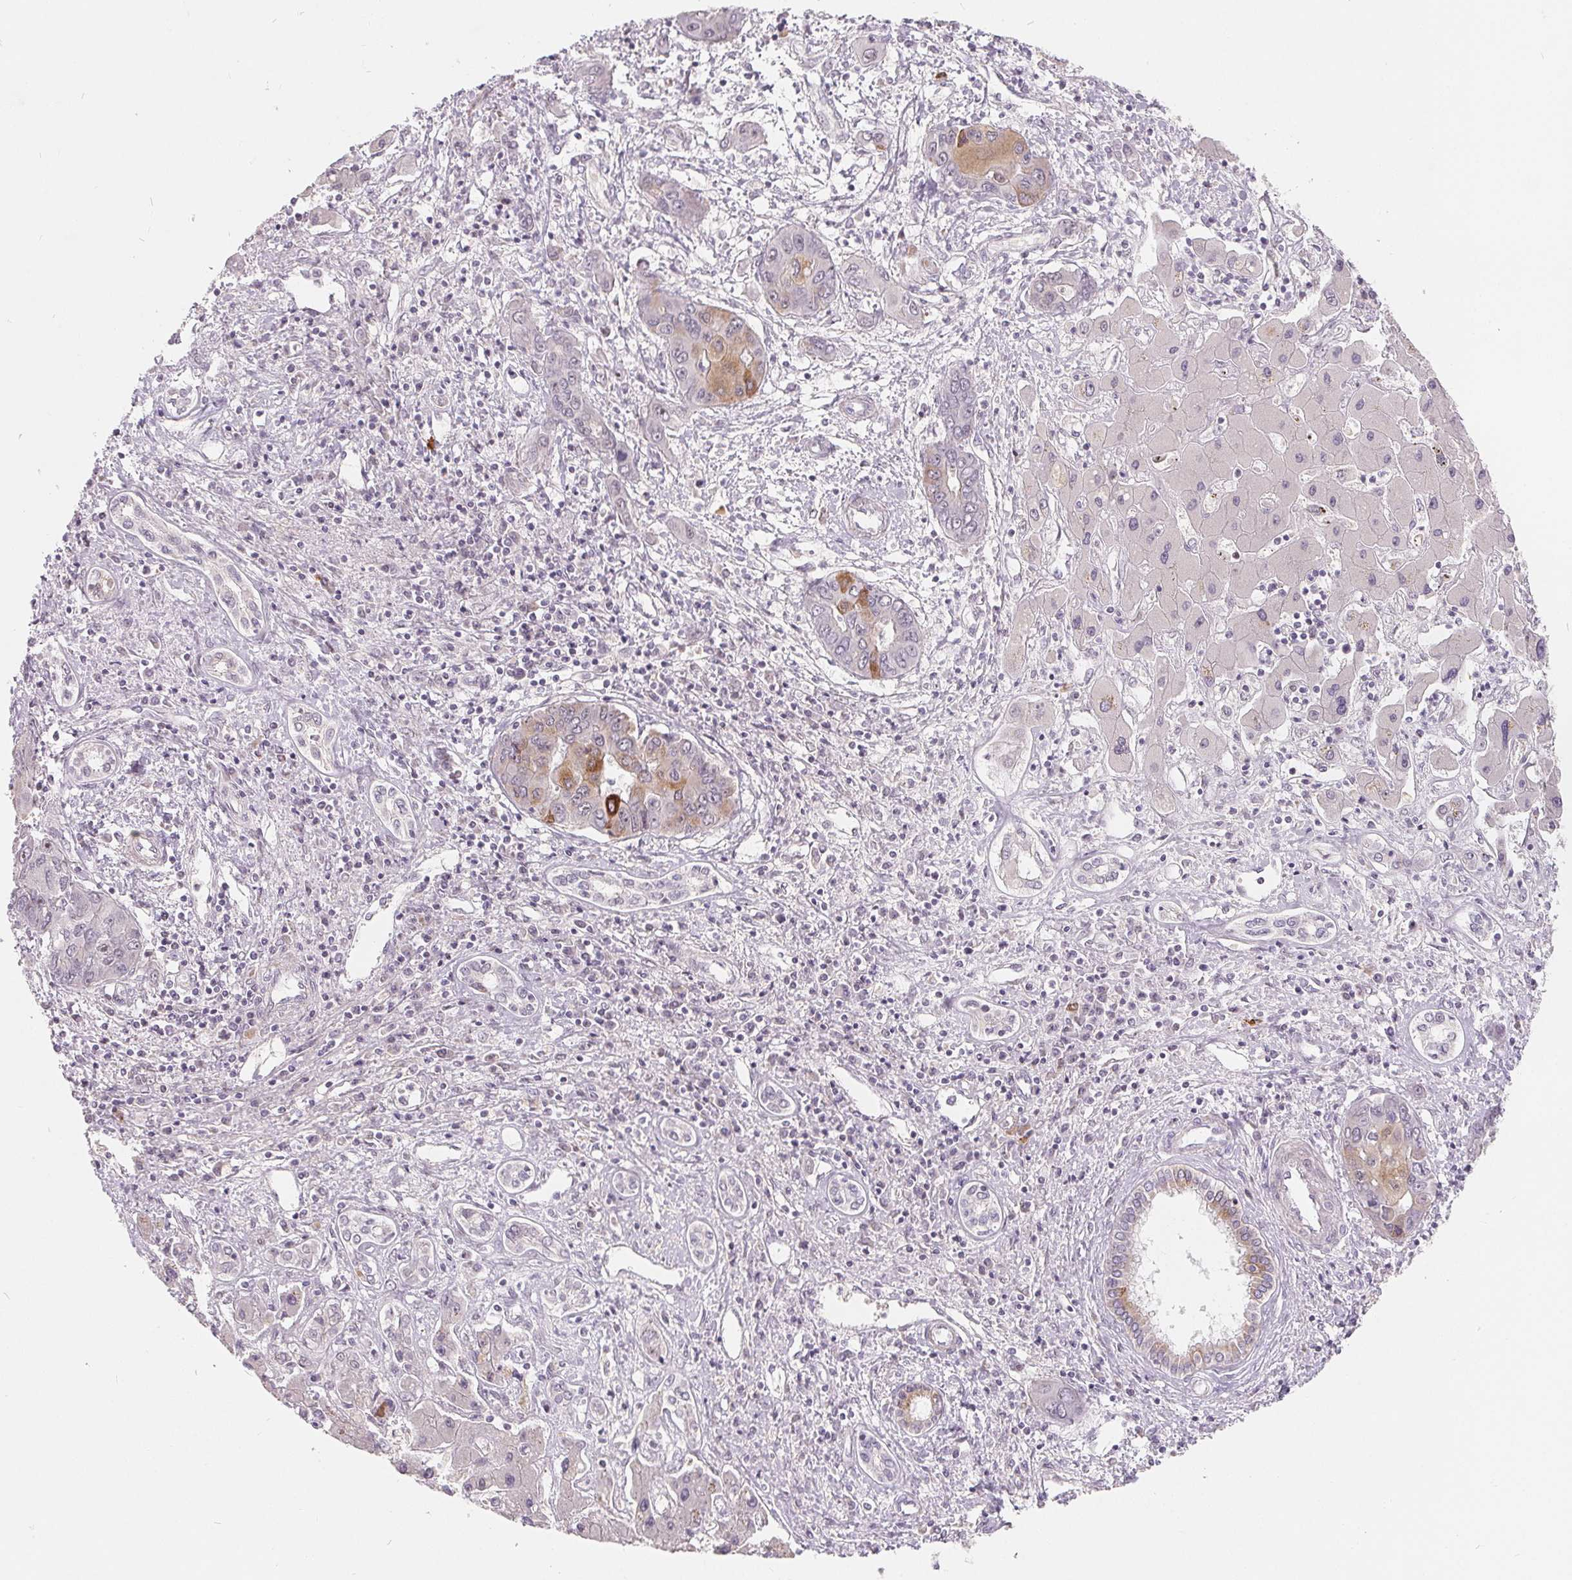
{"staining": {"intensity": "strong", "quantity": "<25%", "location": "cytoplasmic/membranous"}, "tissue": "liver cancer", "cell_type": "Tumor cells", "image_type": "cancer", "snomed": [{"axis": "morphology", "description": "Cholangiocarcinoma"}, {"axis": "topography", "description": "Liver"}], "caption": "DAB (3,3'-diaminobenzidine) immunohistochemical staining of liver cancer exhibits strong cytoplasmic/membranous protein expression in about <25% of tumor cells.", "gene": "NRG2", "patient": {"sex": "male", "age": 67}}